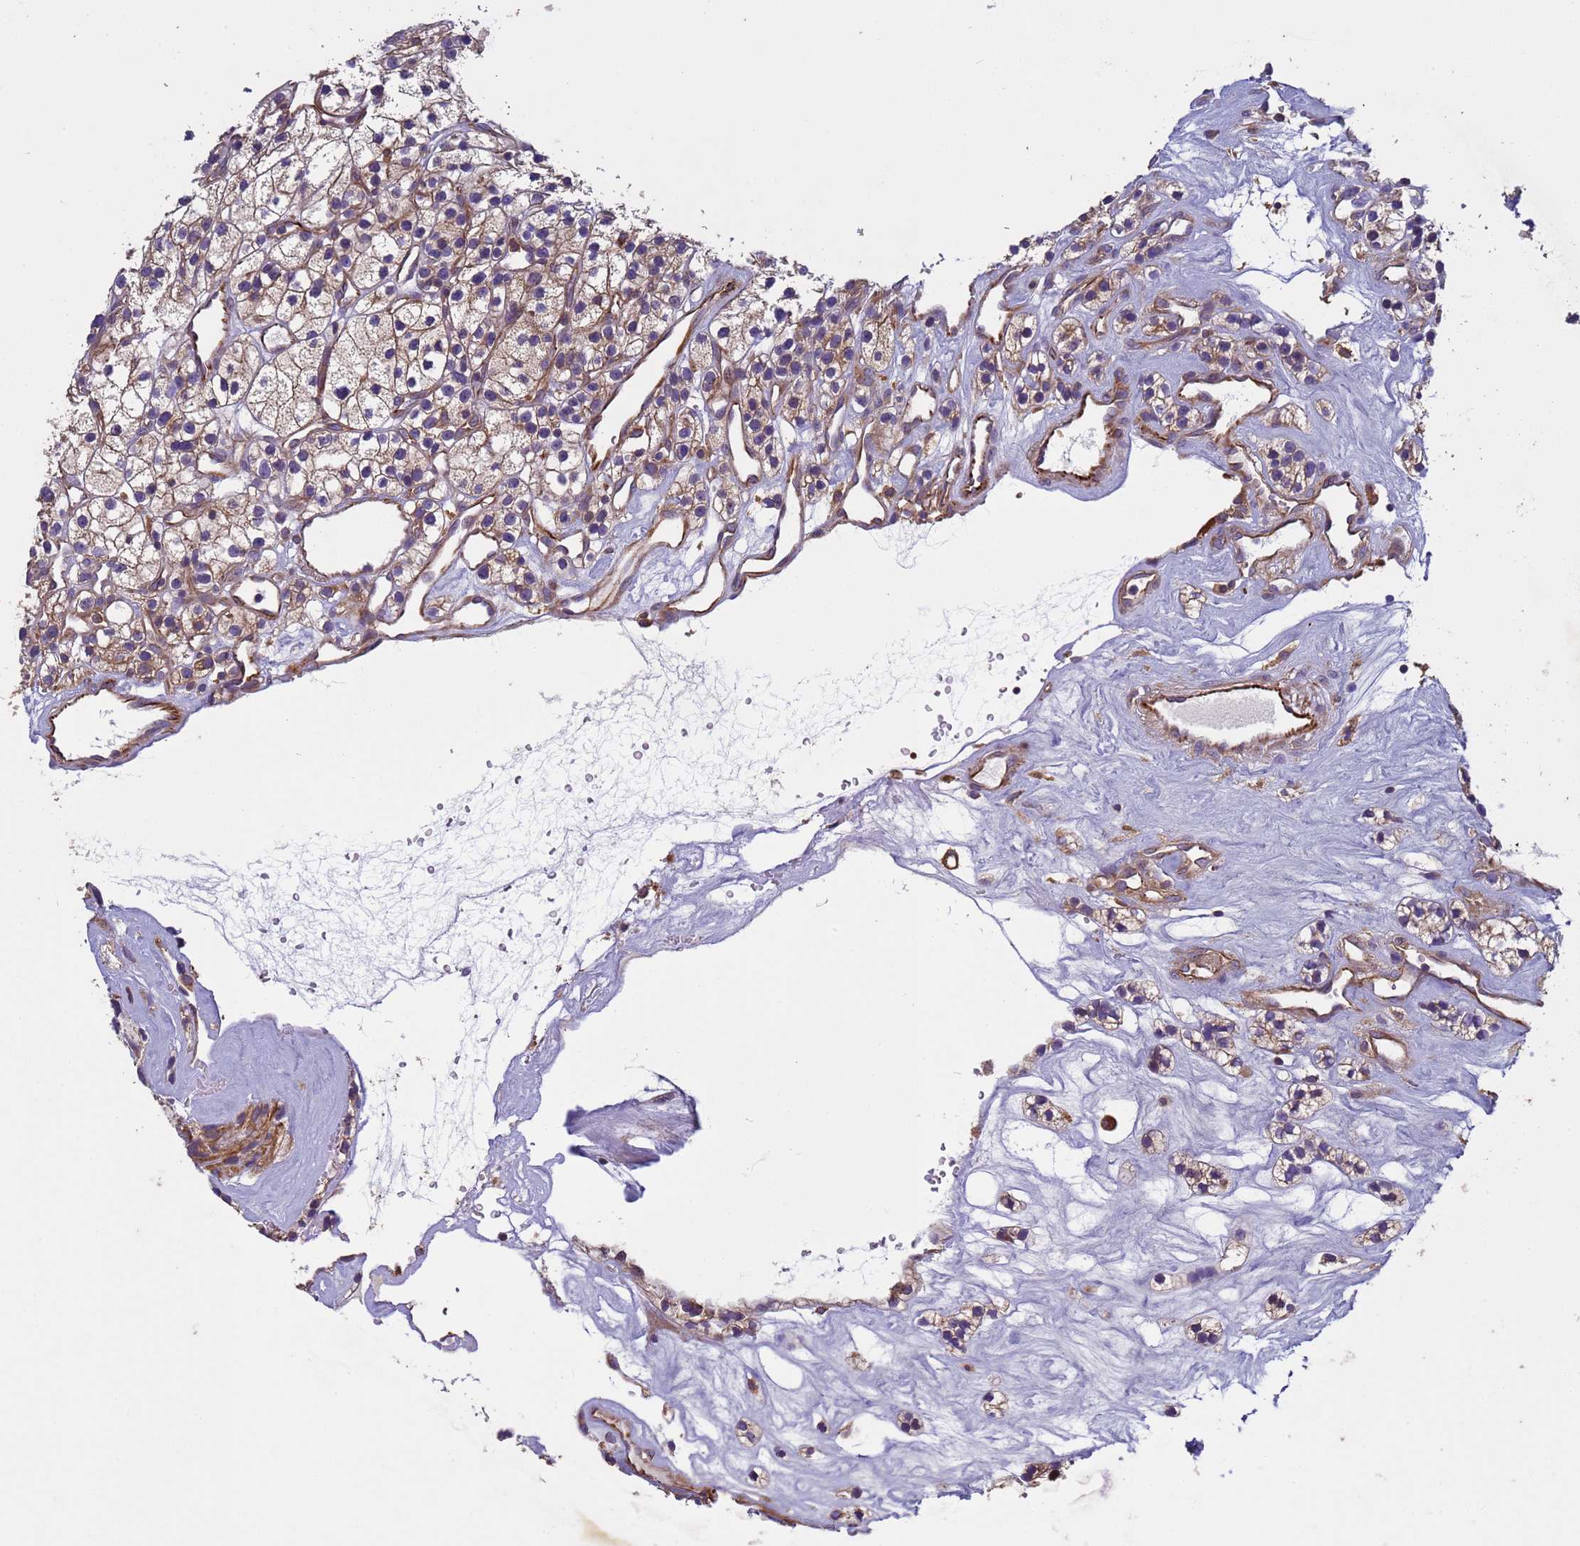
{"staining": {"intensity": "weak", "quantity": ">75%", "location": "cytoplasmic/membranous"}, "tissue": "renal cancer", "cell_type": "Tumor cells", "image_type": "cancer", "snomed": [{"axis": "morphology", "description": "Adenocarcinoma, NOS"}, {"axis": "topography", "description": "Kidney"}], "caption": "Brown immunohistochemical staining in renal cancer (adenocarcinoma) displays weak cytoplasmic/membranous expression in about >75% of tumor cells.", "gene": "RAB10", "patient": {"sex": "female", "age": 57}}